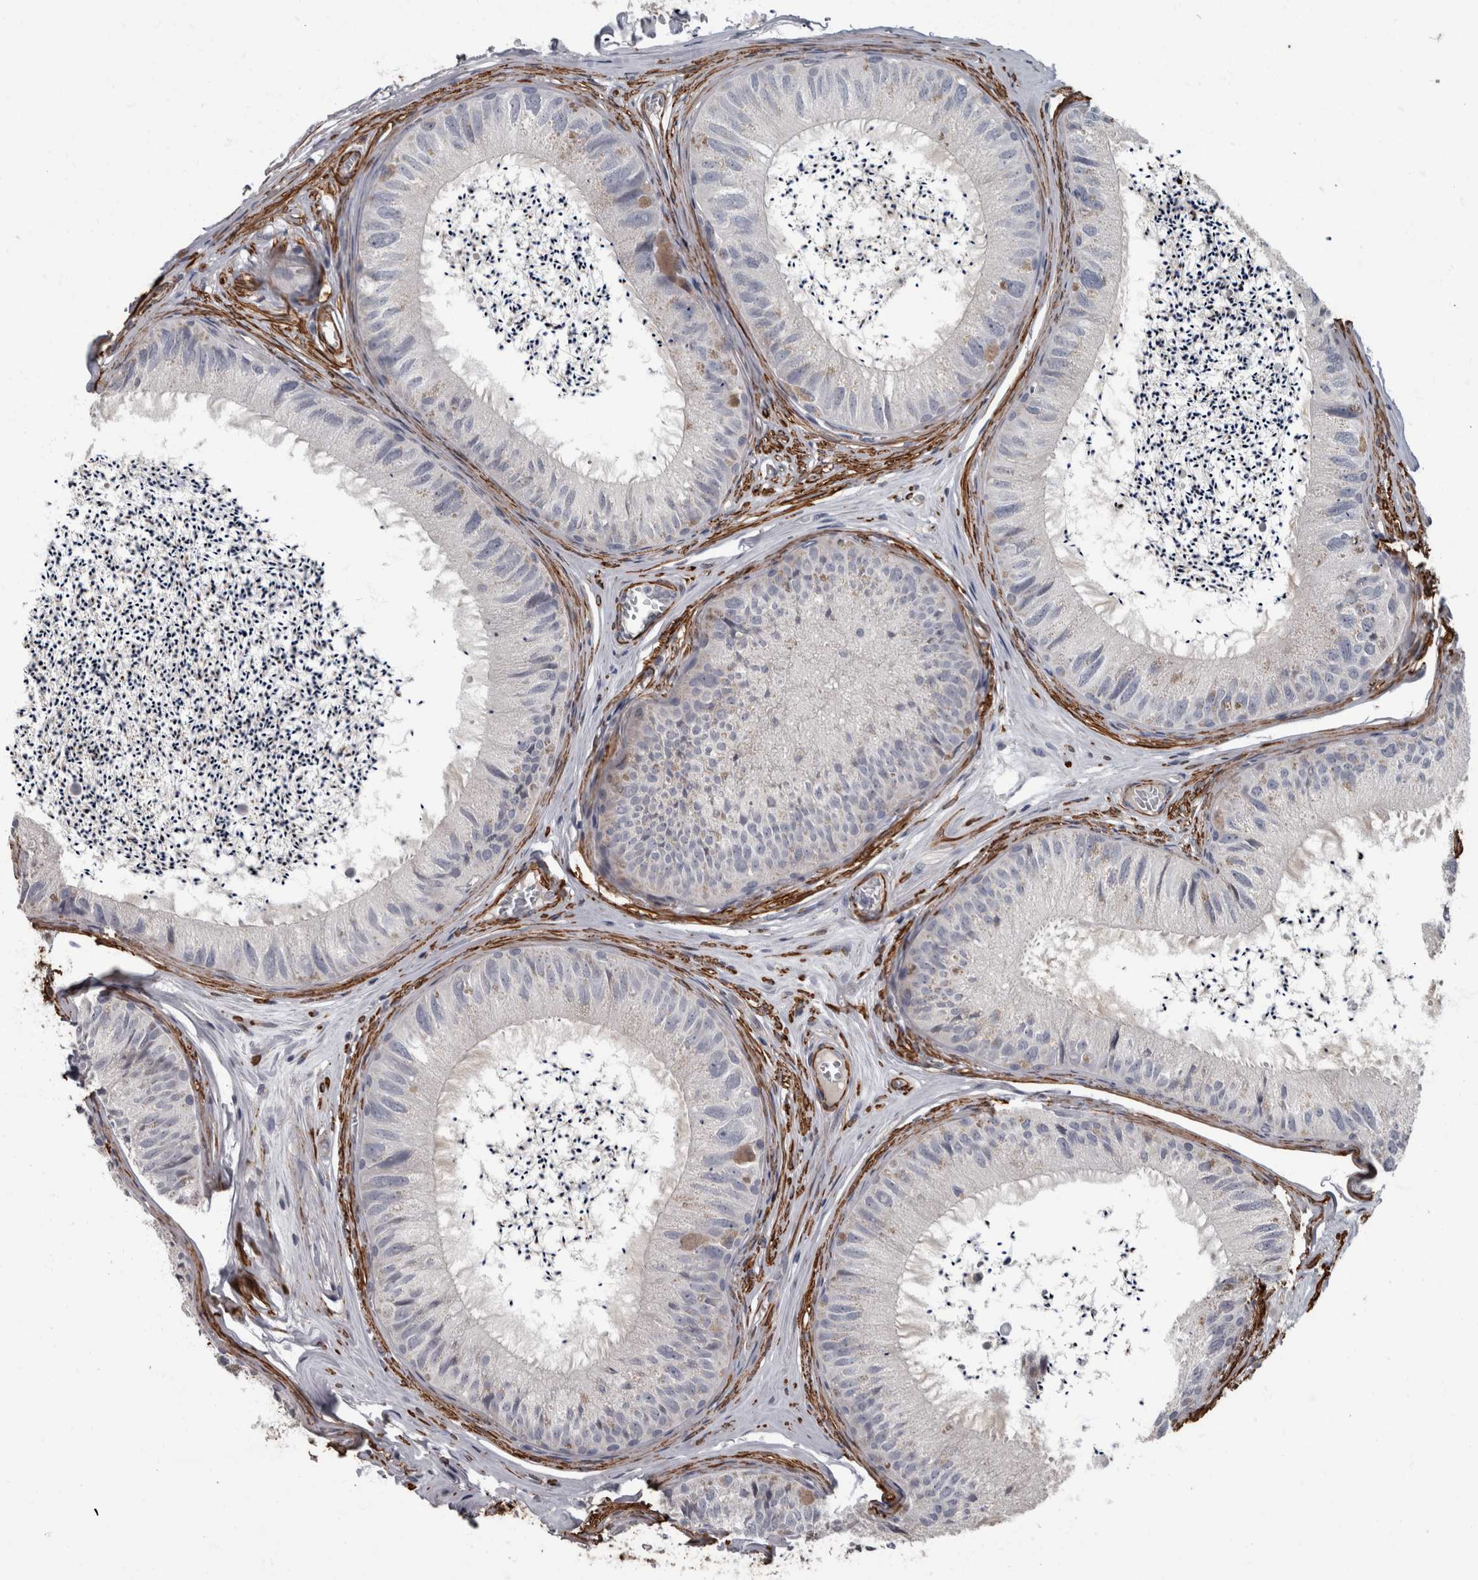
{"staining": {"intensity": "negative", "quantity": "none", "location": "none"}, "tissue": "epididymis", "cell_type": "Glandular cells", "image_type": "normal", "snomed": [{"axis": "morphology", "description": "Normal tissue, NOS"}, {"axis": "topography", "description": "Epididymis"}], "caption": "Immunohistochemical staining of benign epididymis reveals no significant staining in glandular cells.", "gene": "MASTL", "patient": {"sex": "male", "age": 79}}